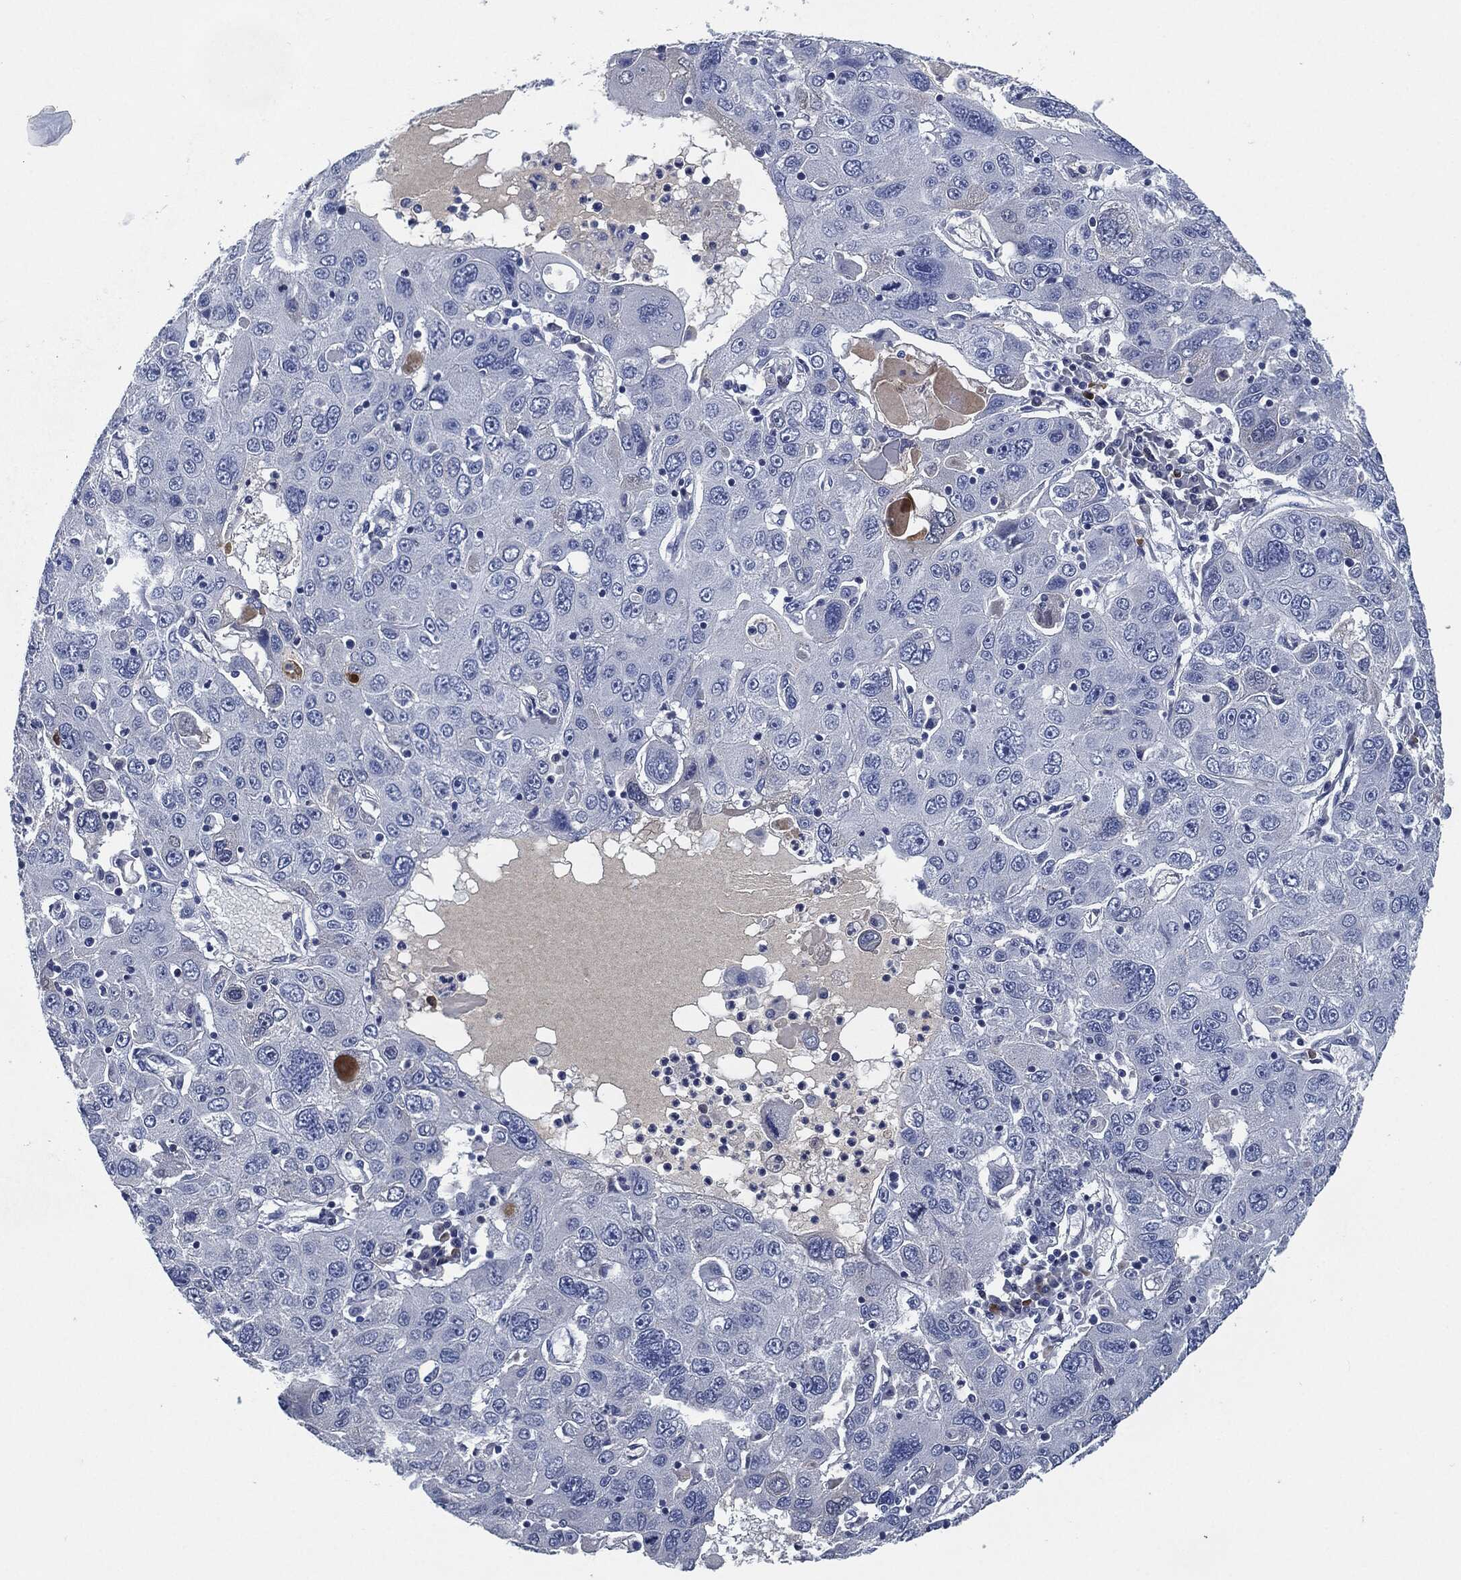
{"staining": {"intensity": "negative", "quantity": "none", "location": "none"}, "tissue": "stomach cancer", "cell_type": "Tumor cells", "image_type": "cancer", "snomed": [{"axis": "morphology", "description": "Adenocarcinoma, NOS"}, {"axis": "topography", "description": "Stomach"}], "caption": "An IHC histopathology image of stomach adenocarcinoma is shown. There is no staining in tumor cells of stomach adenocarcinoma.", "gene": "CD27", "patient": {"sex": "male", "age": 56}}